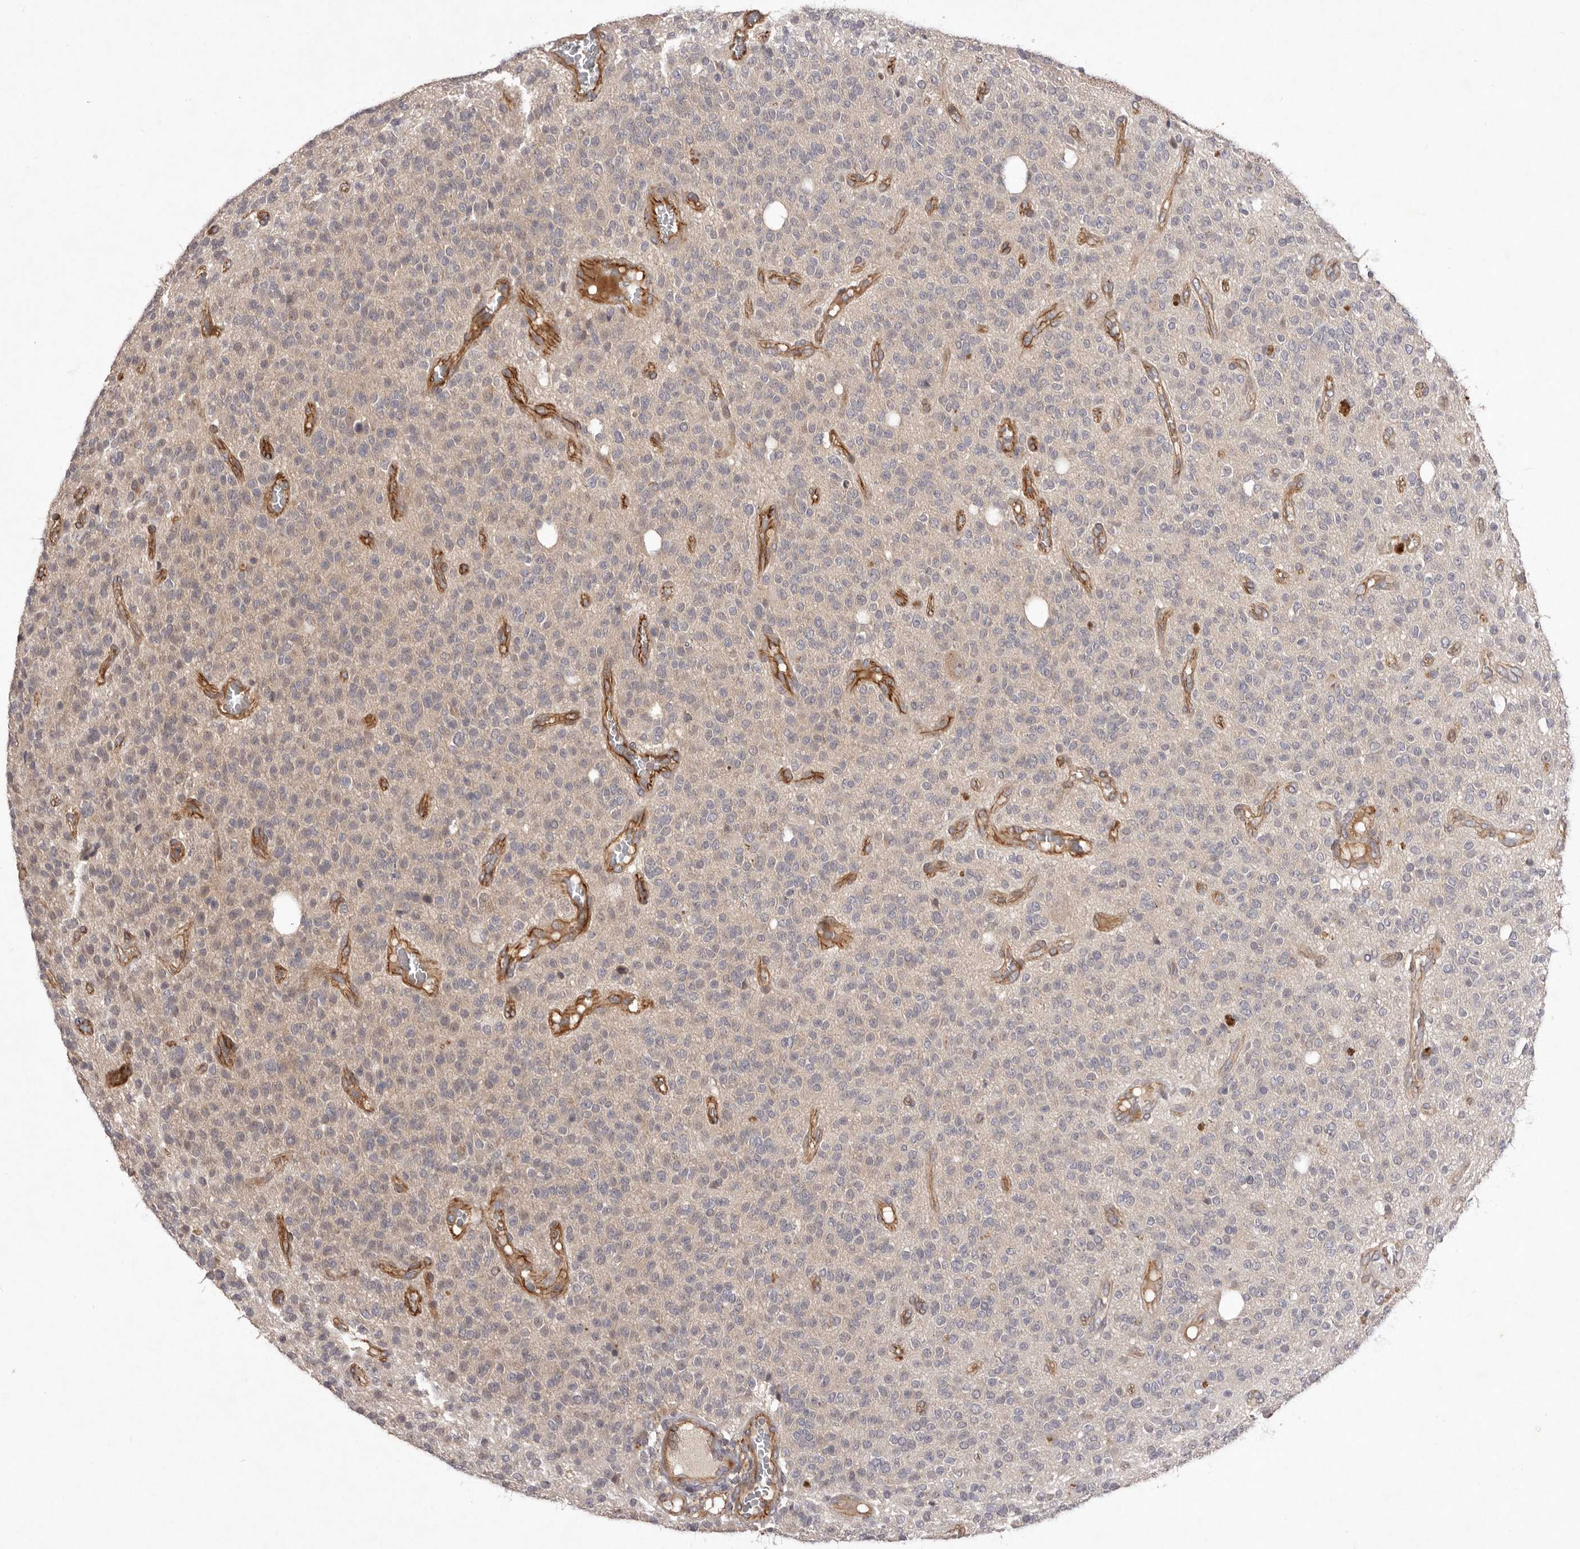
{"staining": {"intensity": "weak", "quantity": "<25%", "location": "cytoplasmic/membranous"}, "tissue": "glioma", "cell_type": "Tumor cells", "image_type": "cancer", "snomed": [{"axis": "morphology", "description": "Glioma, malignant, High grade"}, {"axis": "topography", "description": "Brain"}], "caption": "The IHC photomicrograph has no significant expression in tumor cells of malignant glioma (high-grade) tissue.", "gene": "HBS1L", "patient": {"sex": "male", "age": 34}}